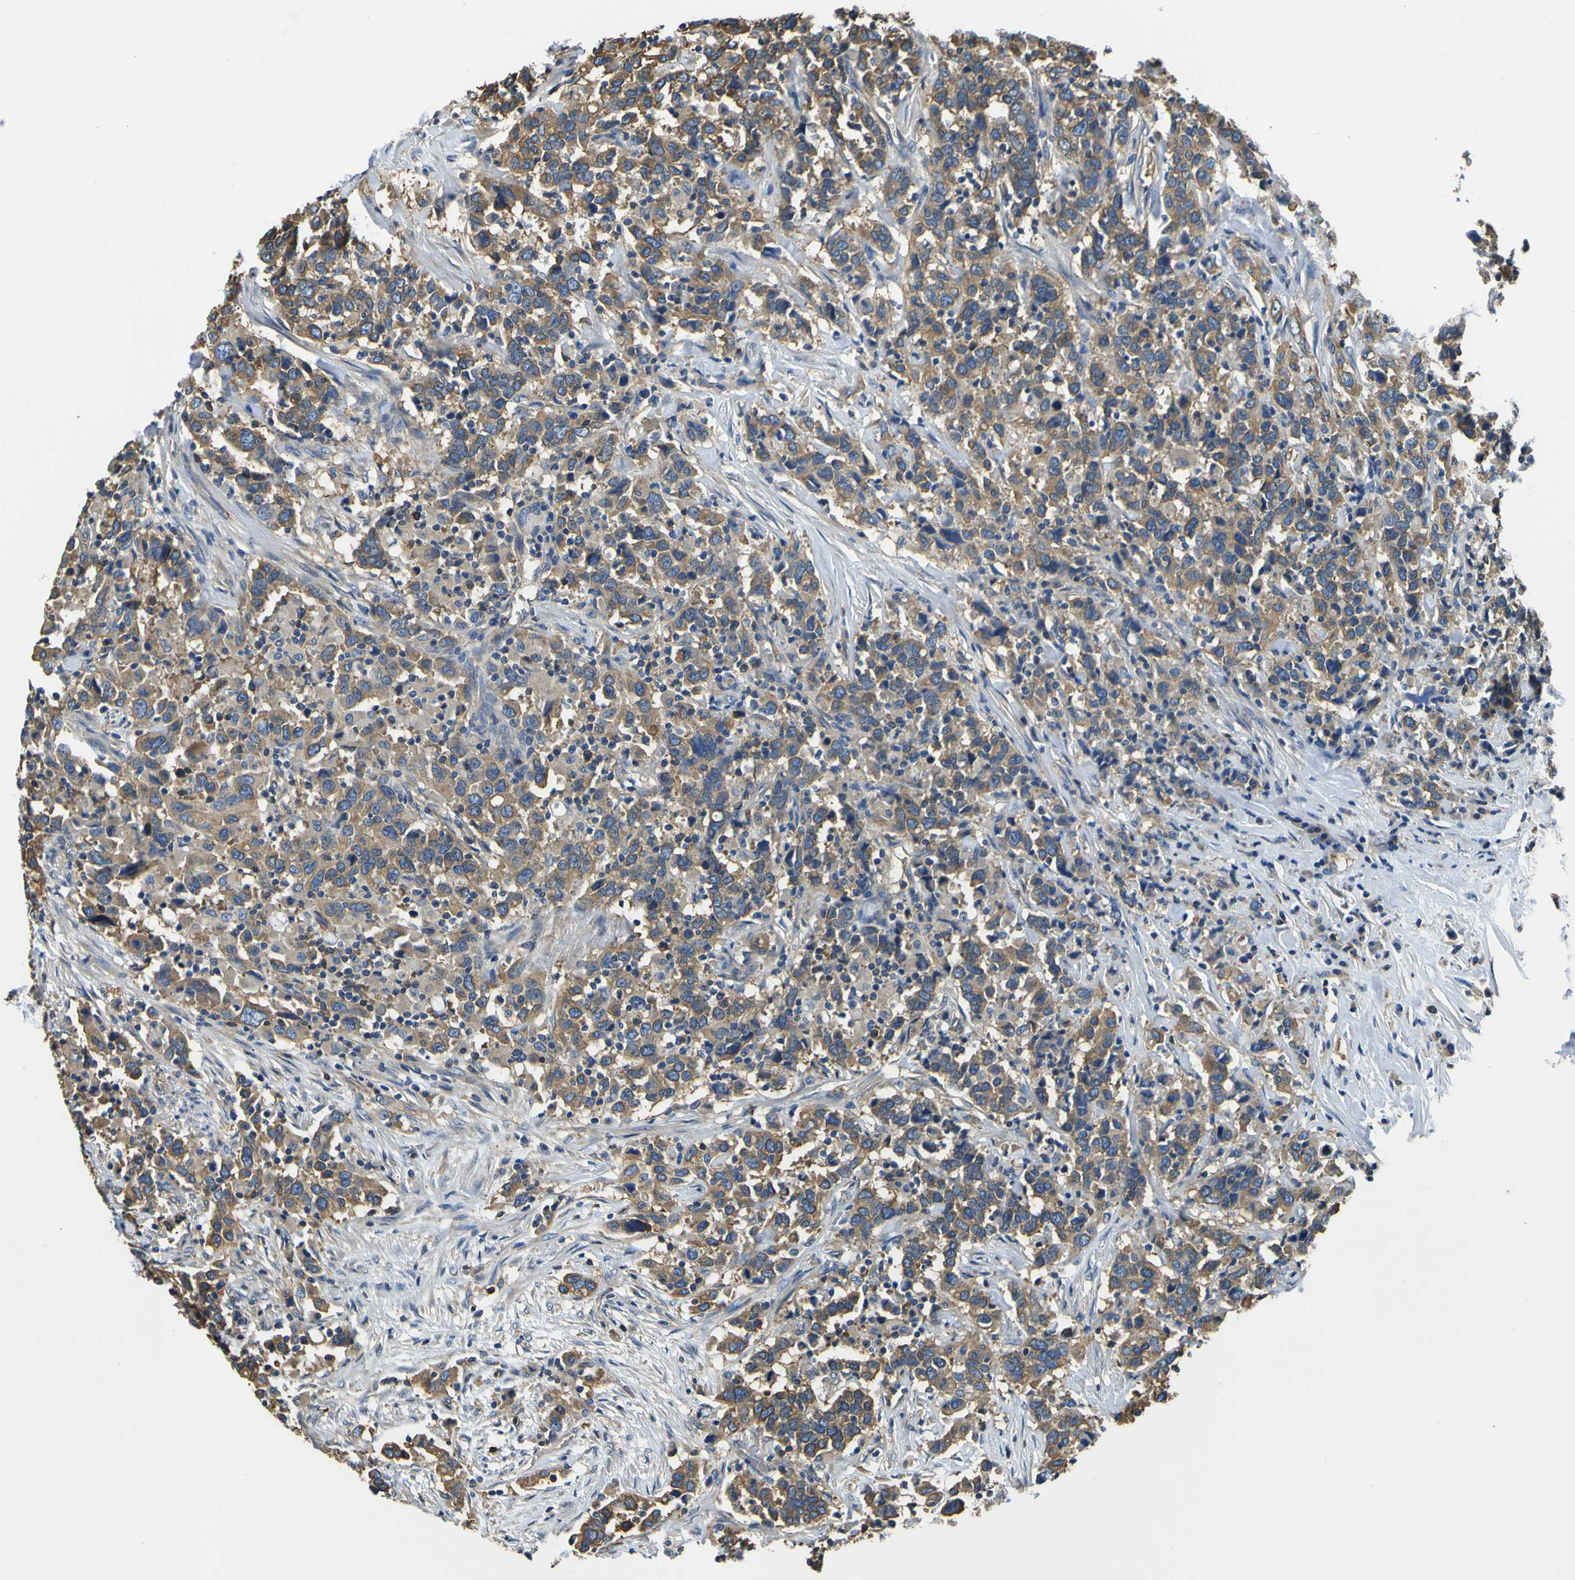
{"staining": {"intensity": "moderate", "quantity": ">75%", "location": "cytoplasmic/membranous"}, "tissue": "urothelial cancer", "cell_type": "Tumor cells", "image_type": "cancer", "snomed": [{"axis": "morphology", "description": "Urothelial carcinoma, High grade"}, {"axis": "topography", "description": "Urinary bladder"}], "caption": "Tumor cells reveal moderate cytoplasmic/membranous expression in about >75% of cells in urothelial cancer. (DAB IHC with brightfield microscopy, high magnification).", "gene": "TUBB", "patient": {"sex": "male", "age": 61}}